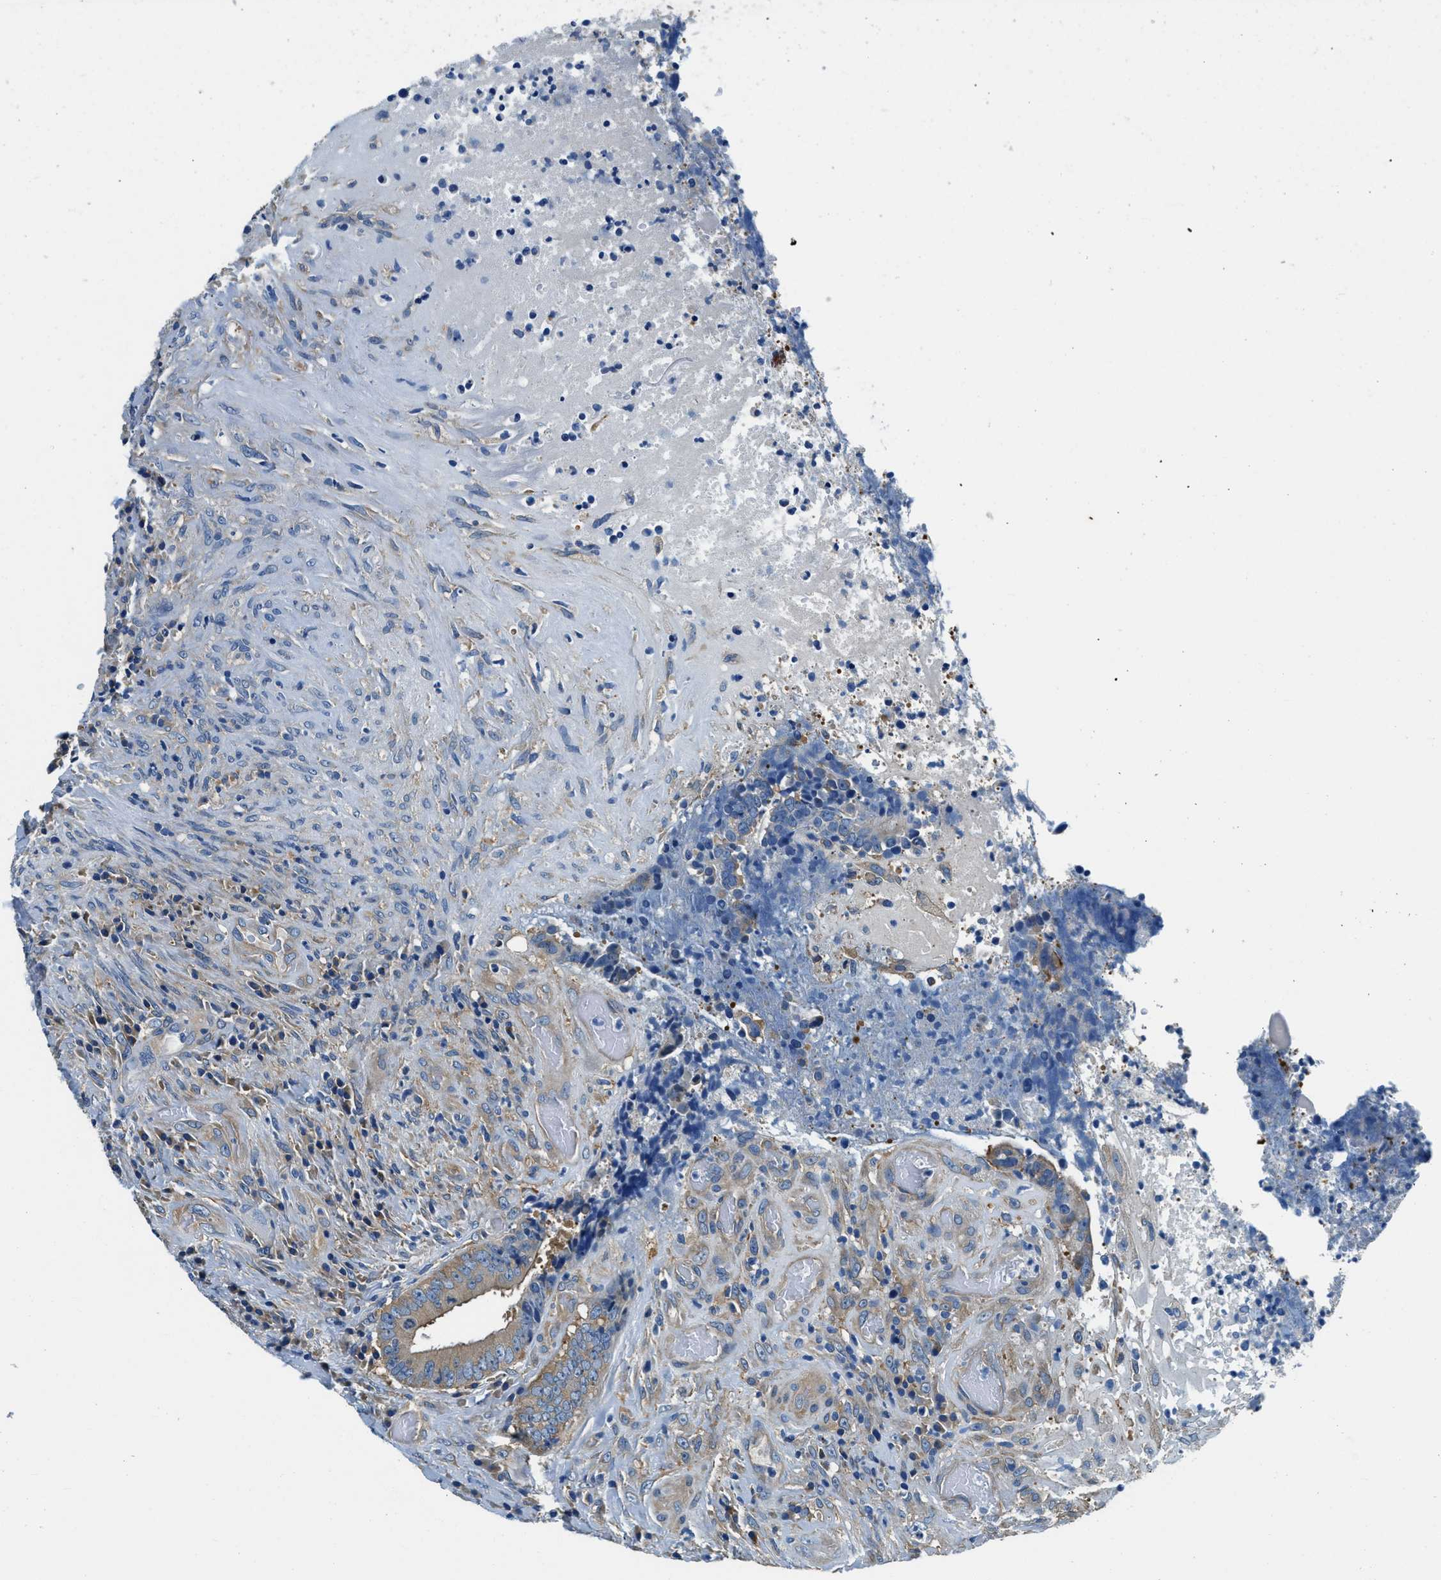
{"staining": {"intensity": "weak", "quantity": ">75%", "location": "cytoplasmic/membranous"}, "tissue": "colorectal cancer", "cell_type": "Tumor cells", "image_type": "cancer", "snomed": [{"axis": "morphology", "description": "Adenocarcinoma, NOS"}, {"axis": "topography", "description": "Rectum"}], "caption": "Weak cytoplasmic/membranous protein staining is identified in approximately >75% of tumor cells in adenocarcinoma (colorectal).", "gene": "TWF1", "patient": {"sex": "male", "age": 72}}